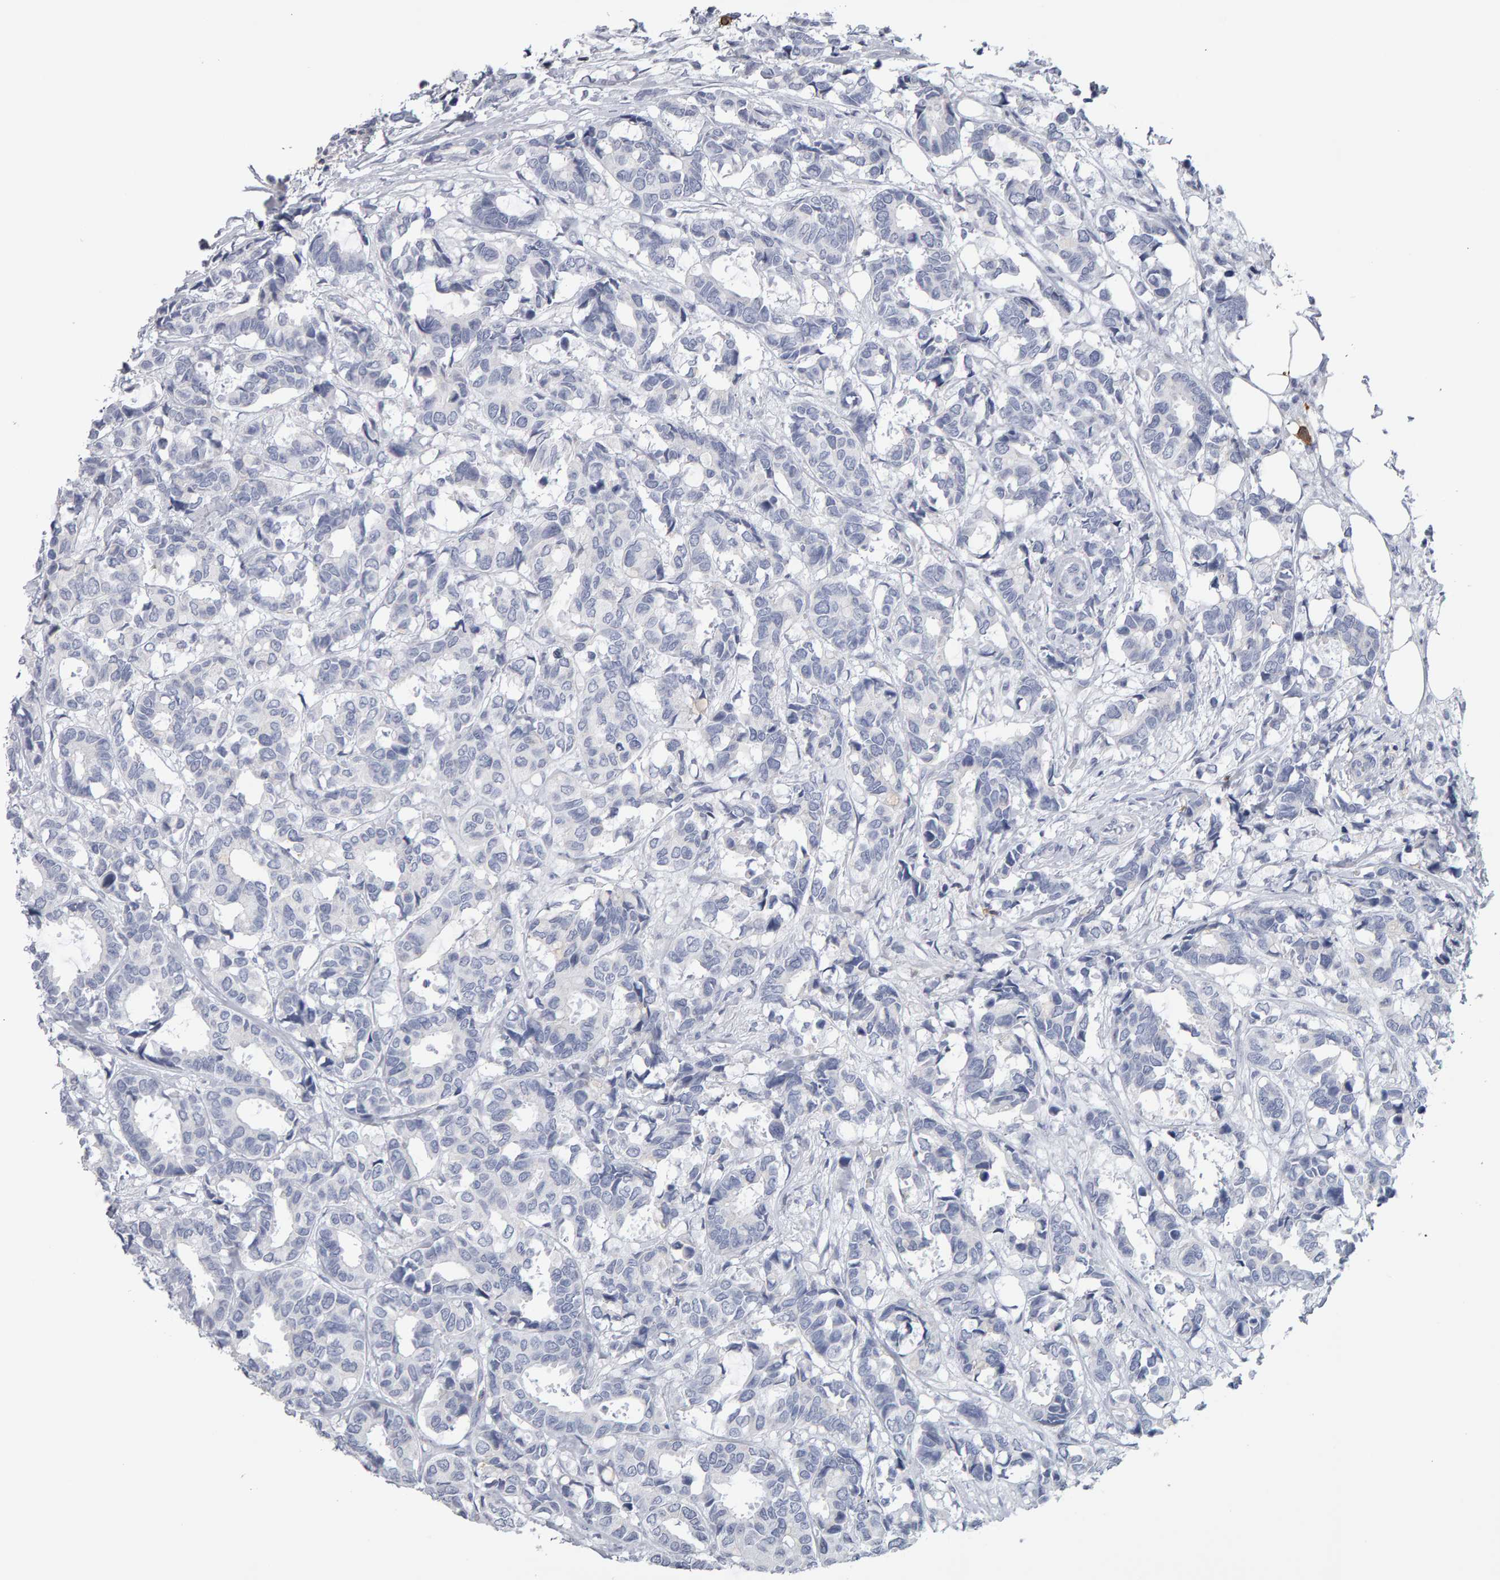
{"staining": {"intensity": "negative", "quantity": "none", "location": "none"}, "tissue": "breast cancer", "cell_type": "Tumor cells", "image_type": "cancer", "snomed": [{"axis": "morphology", "description": "Duct carcinoma"}, {"axis": "topography", "description": "Breast"}], "caption": "Immunohistochemistry image of neoplastic tissue: human breast intraductal carcinoma stained with DAB (3,3'-diaminobenzidine) reveals no significant protein staining in tumor cells.", "gene": "CD38", "patient": {"sex": "female", "age": 87}}